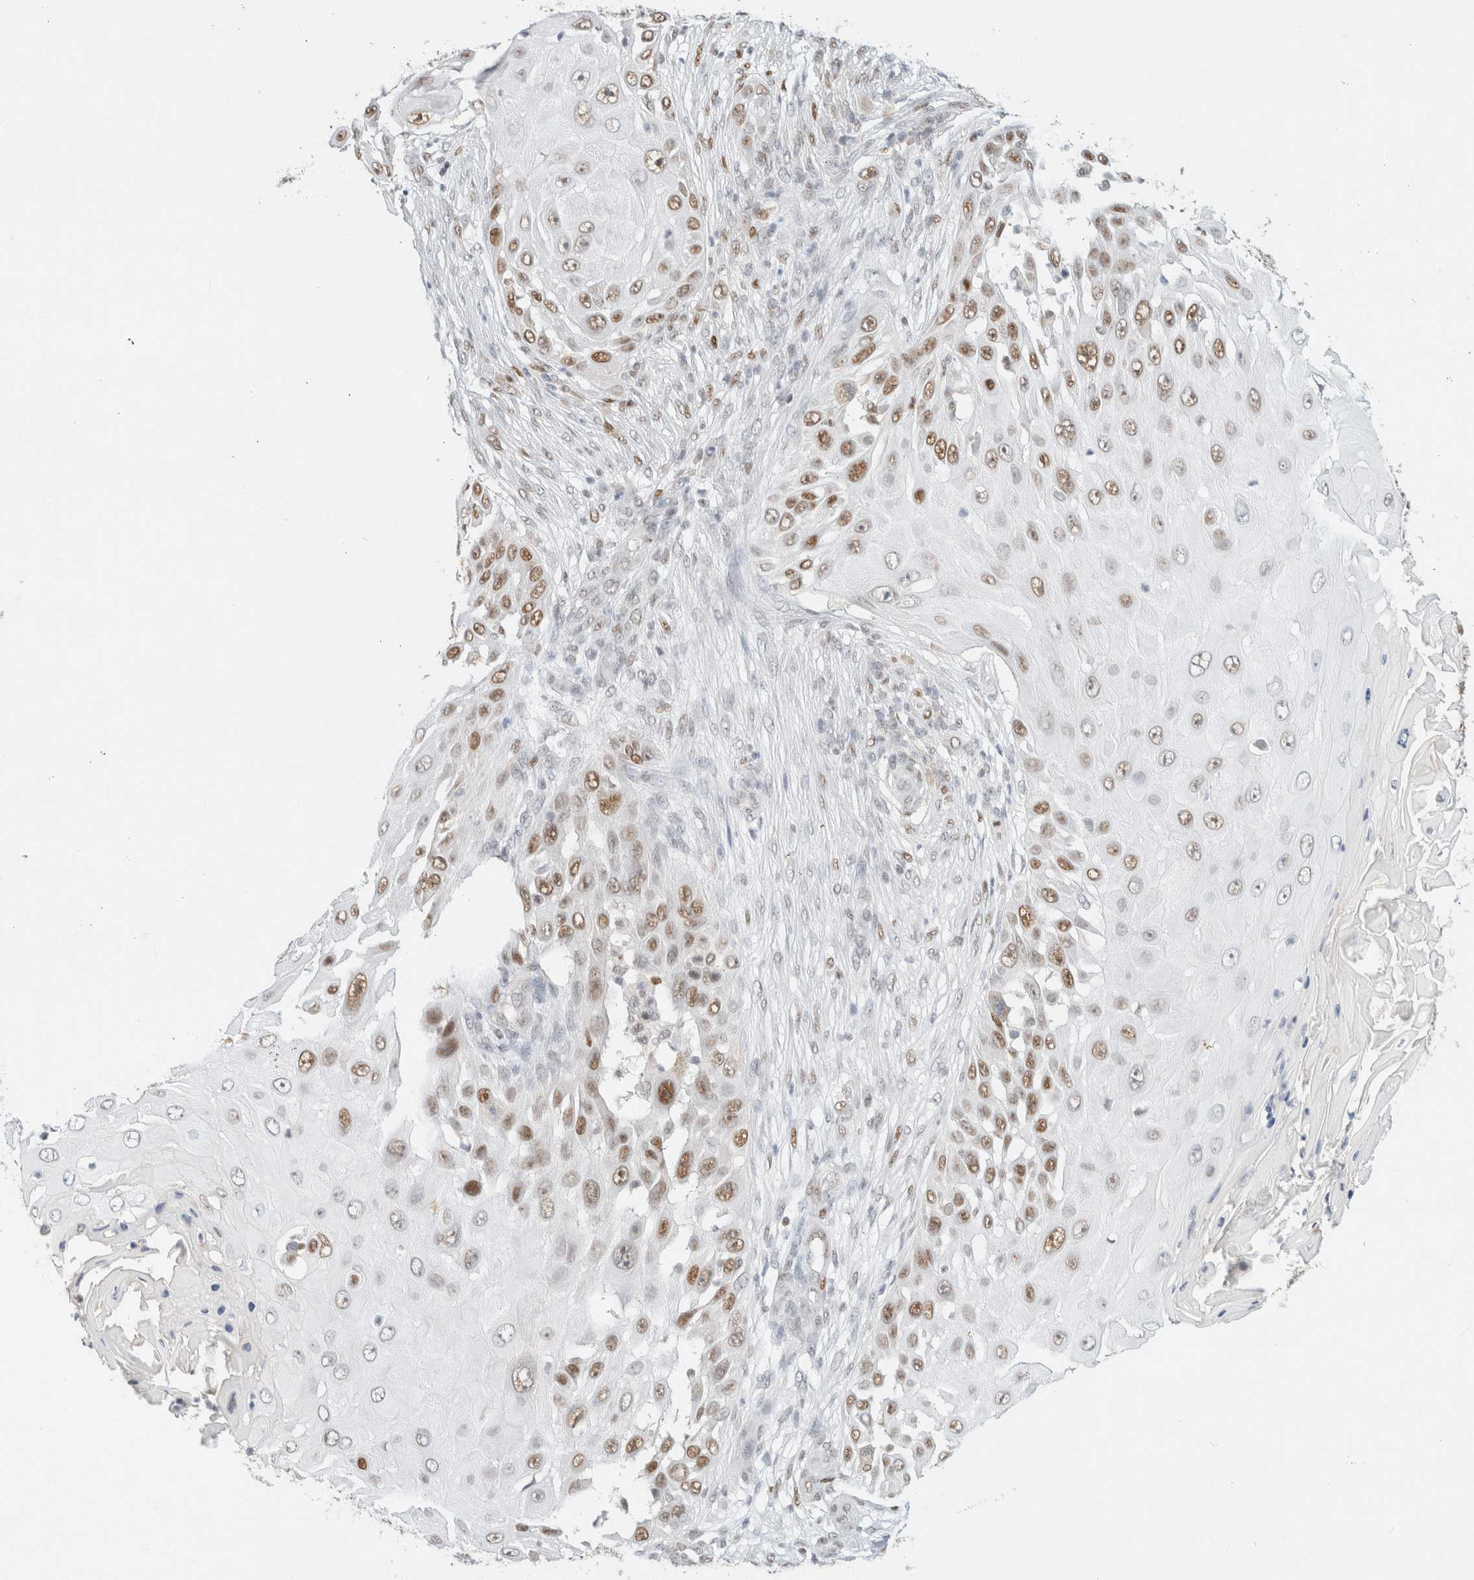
{"staining": {"intensity": "moderate", "quantity": "25%-75%", "location": "nuclear"}, "tissue": "skin cancer", "cell_type": "Tumor cells", "image_type": "cancer", "snomed": [{"axis": "morphology", "description": "Squamous cell carcinoma, NOS"}, {"axis": "topography", "description": "Skin"}], "caption": "Moderate nuclear staining is identified in about 25%-75% of tumor cells in squamous cell carcinoma (skin).", "gene": "DDB2", "patient": {"sex": "female", "age": 44}}